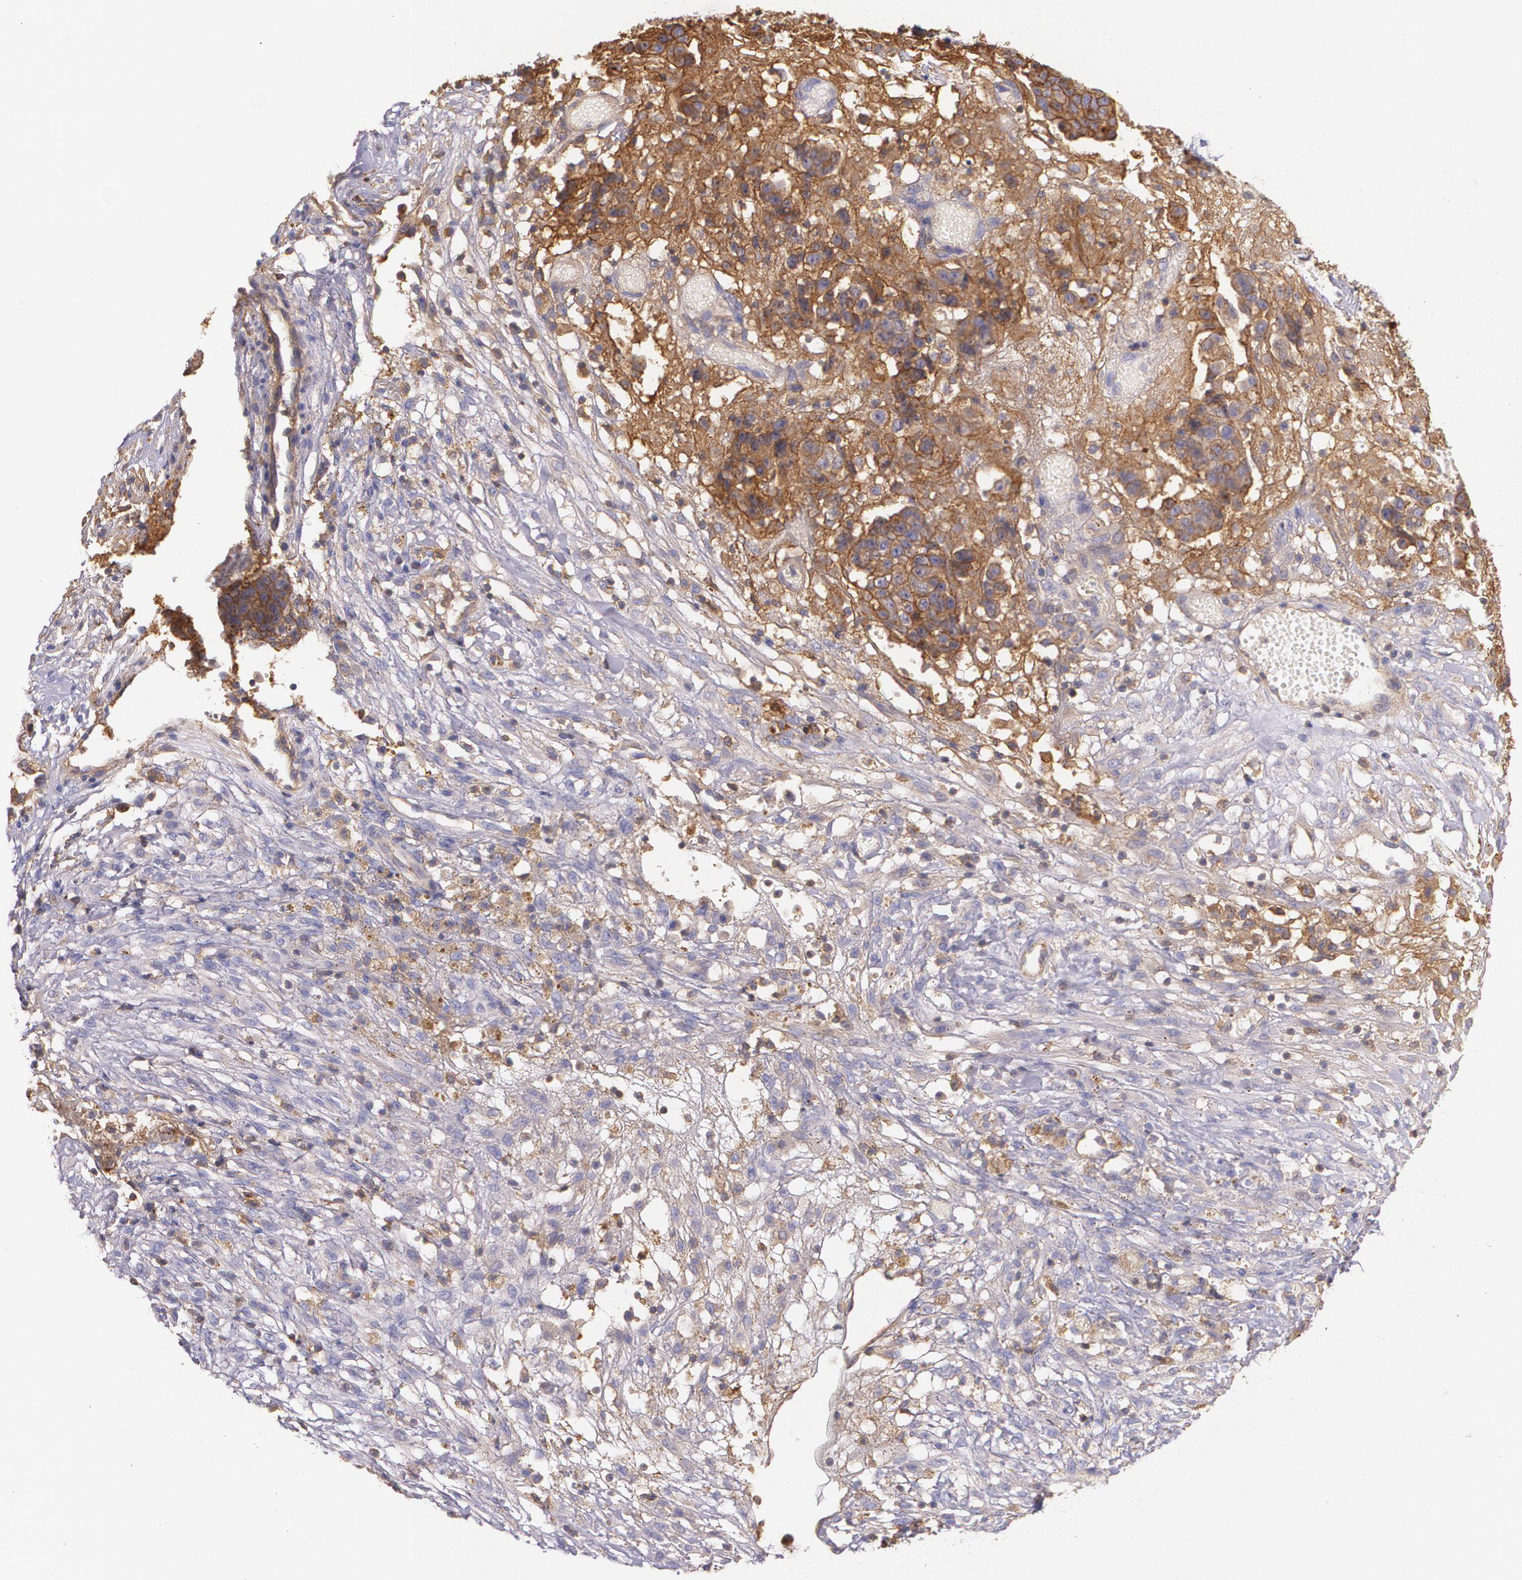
{"staining": {"intensity": "moderate", "quantity": ">75%", "location": "cytoplasmic/membranous"}, "tissue": "ovarian cancer", "cell_type": "Tumor cells", "image_type": "cancer", "snomed": [{"axis": "morphology", "description": "Carcinoma, endometroid"}, {"axis": "topography", "description": "Ovary"}], "caption": "Immunohistochemical staining of human endometroid carcinoma (ovarian) demonstrates medium levels of moderate cytoplasmic/membranous protein positivity in about >75% of tumor cells. The staining was performed using DAB (3,3'-diaminobenzidine), with brown indicating positive protein expression. Nuclei are stained blue with hematoxylin.", "gene": "B2M", "patient": {"sex": "female", "age": 42}}